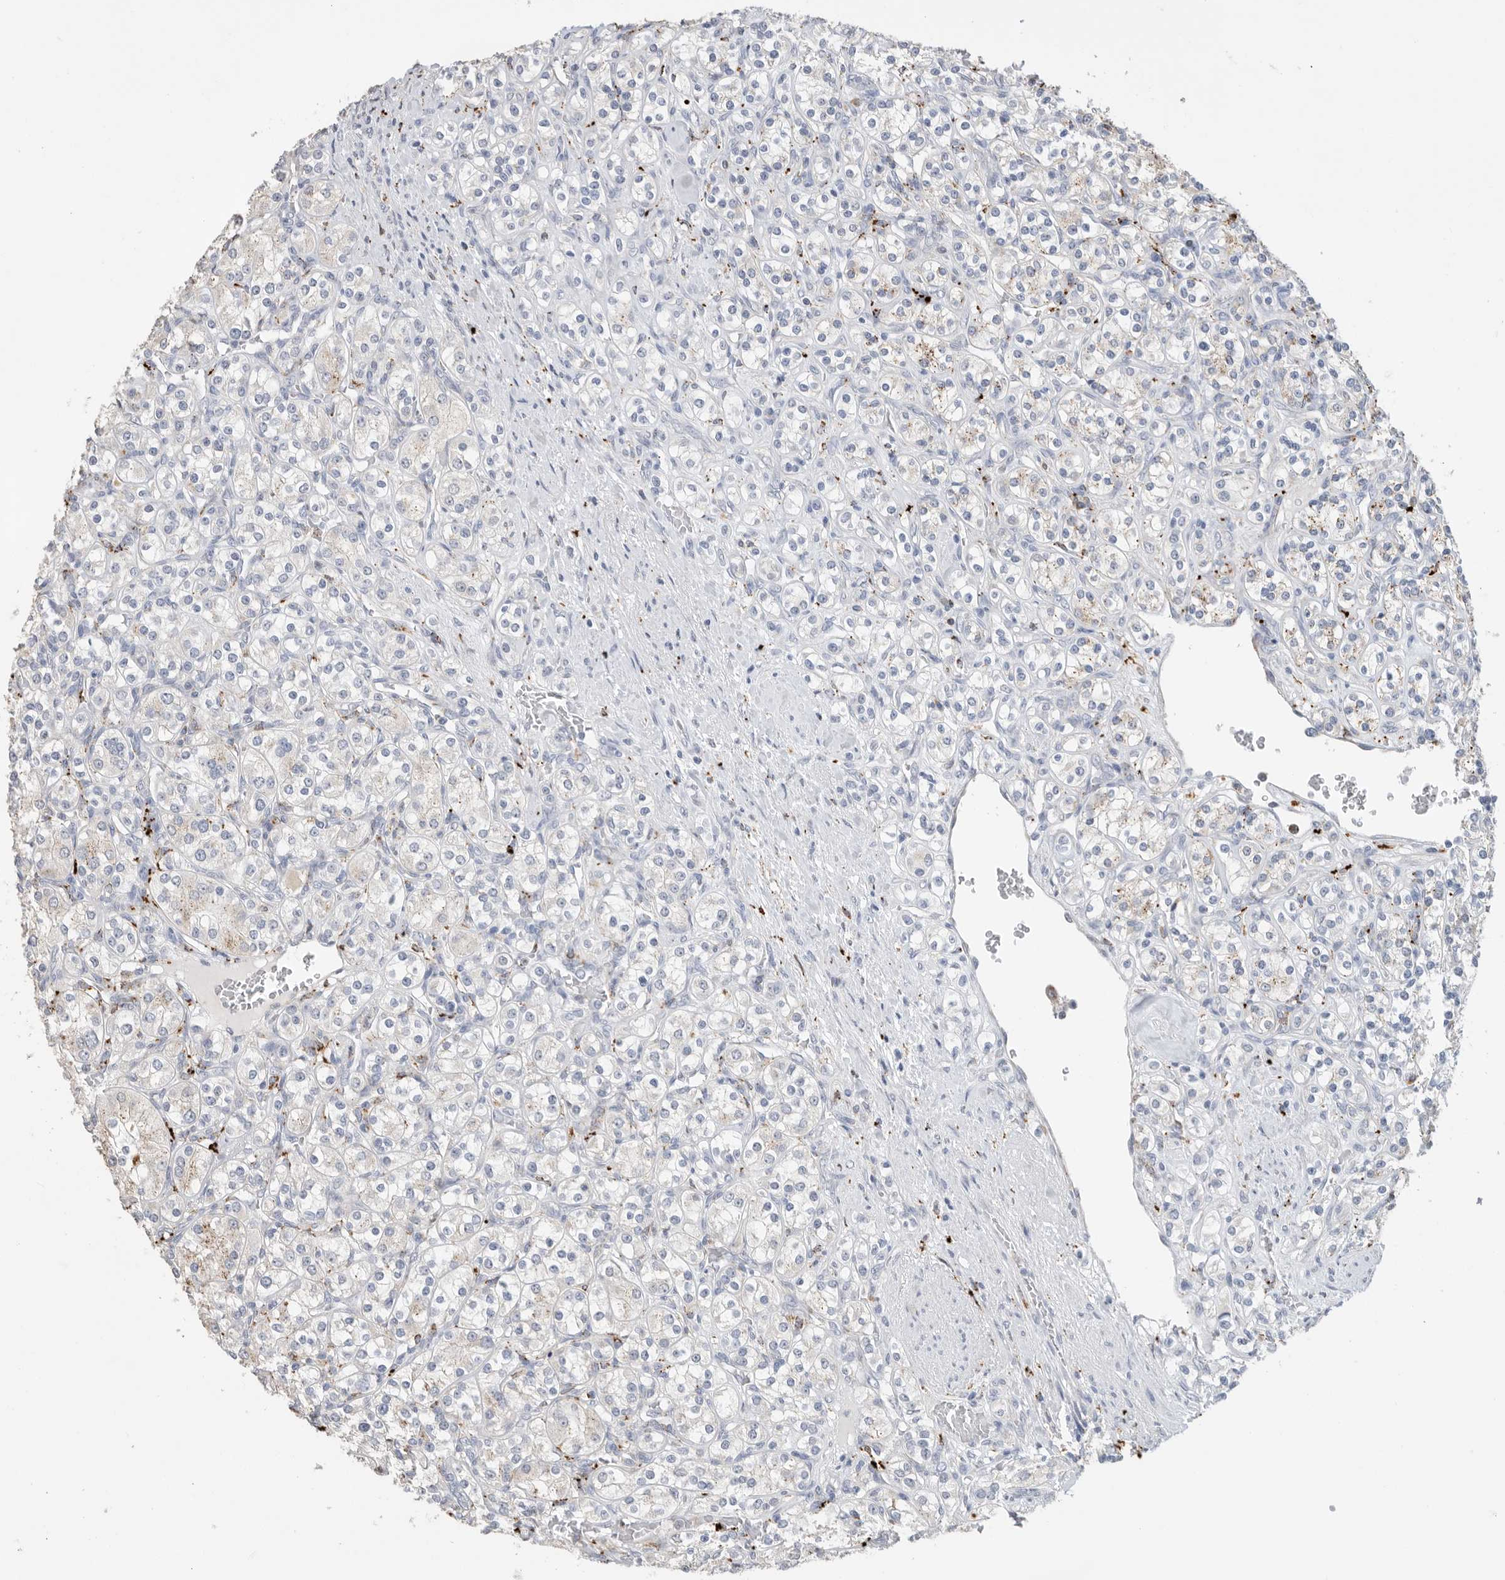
{"staining": {"intensity": "weak", "quantity": "<25%", "location": "cytoplasmic/membranous"}, "tissue": "renal cancer", "cell_type": "Tumor cells", "image_type": "cancer", "snomed": [{"axis": "morphology", "description": "Adenocarcinoma, NOS"}, {"axis": "topography", "description": "Kidney"}], "caption": "Protein analysis of renal adenocarcinoma shows no significant expression in tumor cells.", "gene": "GGH", "patient": {"sex": "male", "age": 77}}